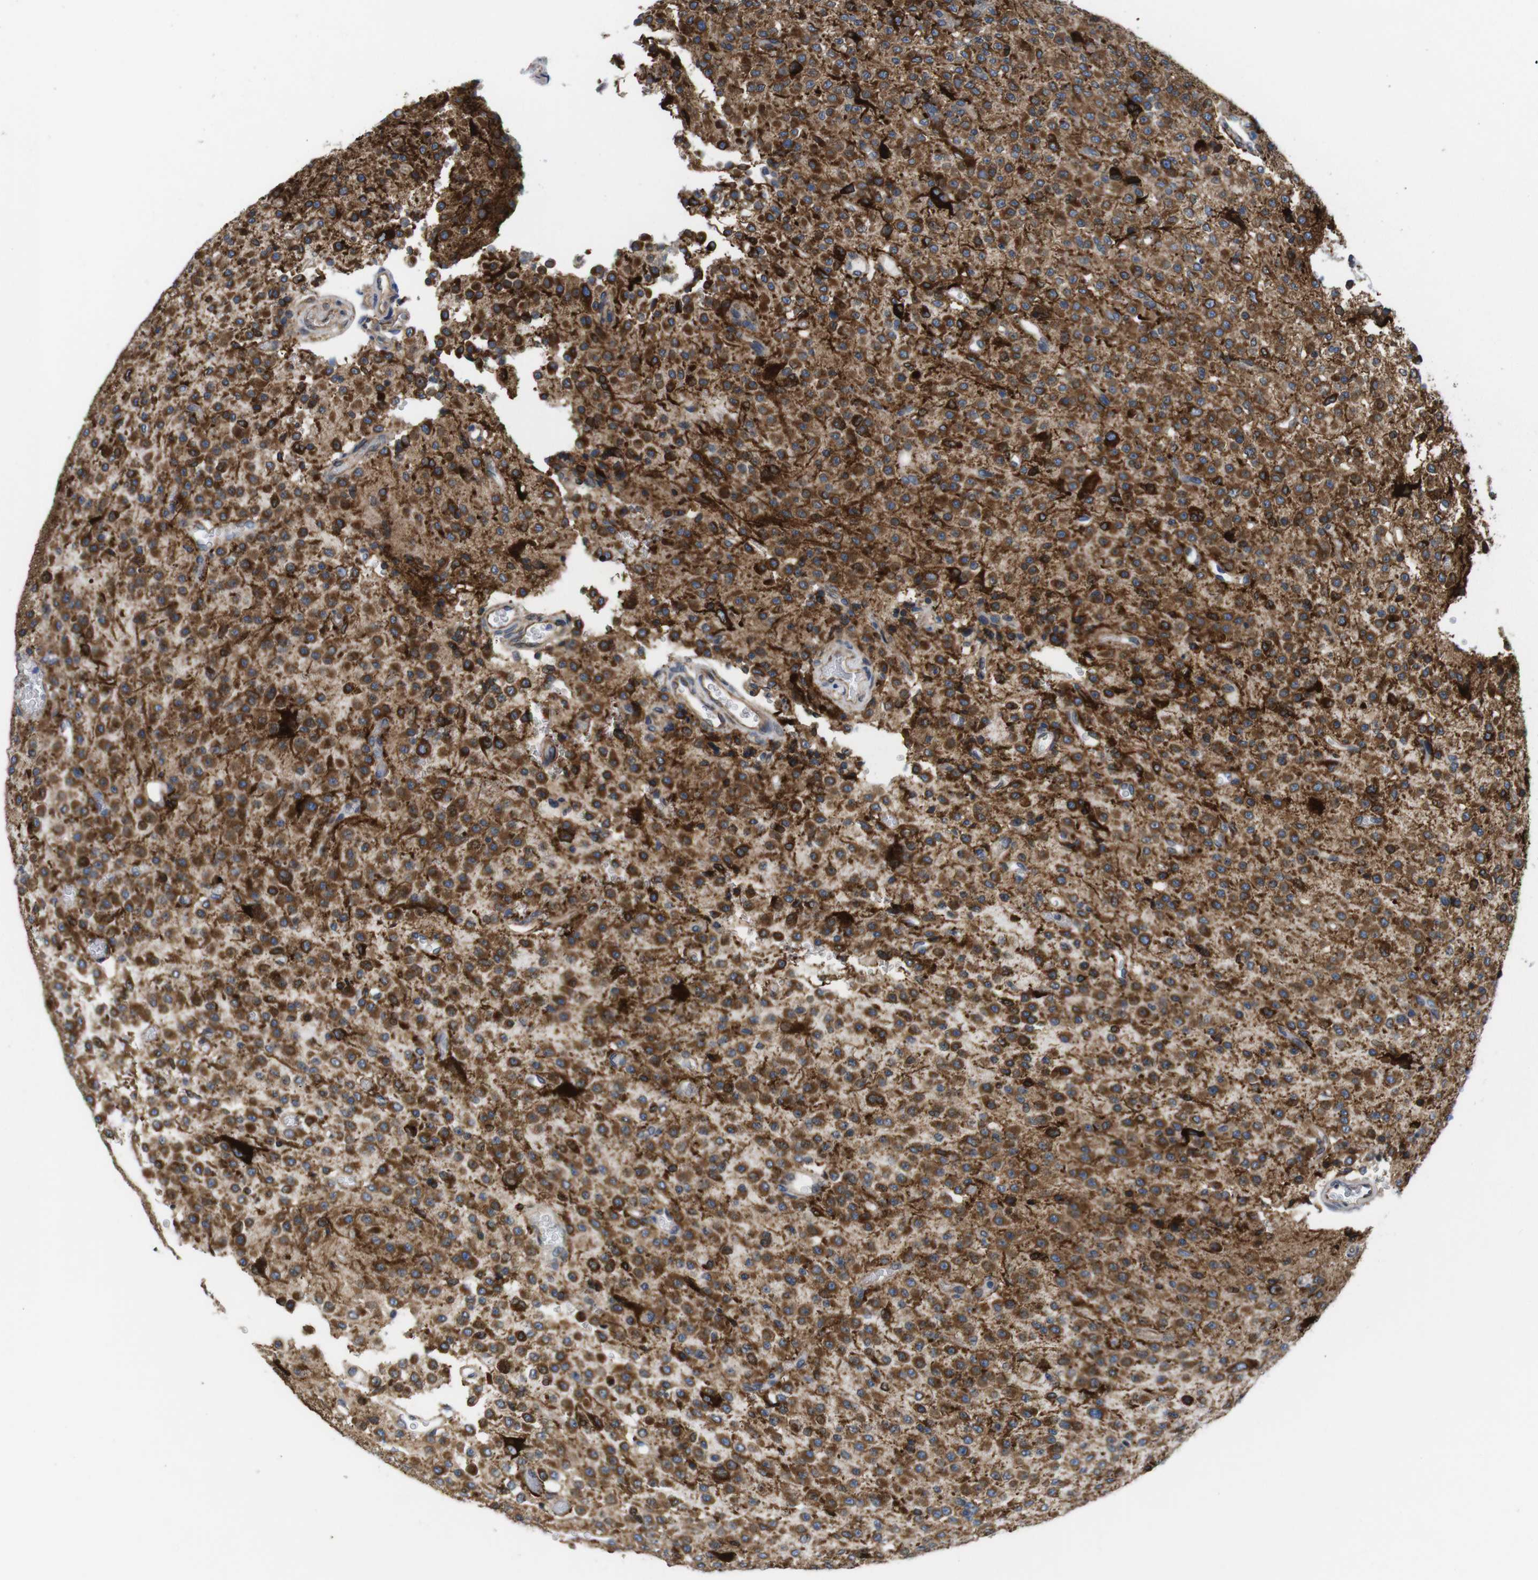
{"staining": {"intensity": "moderate", "quantity": ">75%", "location": "cytoplasmic/membranous"}, "tissue": "glioma", "cell_type": "Tumor cells", "image_type": "cancer", "snomed": [{"axis": "morphology", "description": "Glioma, malignant, Low grade"}, {"axis": "topography", "description": "Brain"}], "caption": "Immunohistochemistry (IHC) of human glioma demonstrates medium levels of moderate cytoplasmic/membranous staining in about >75% of tumor cells.", "gene": "HACD3", "patient": {"sex": "male", "age": 38}}